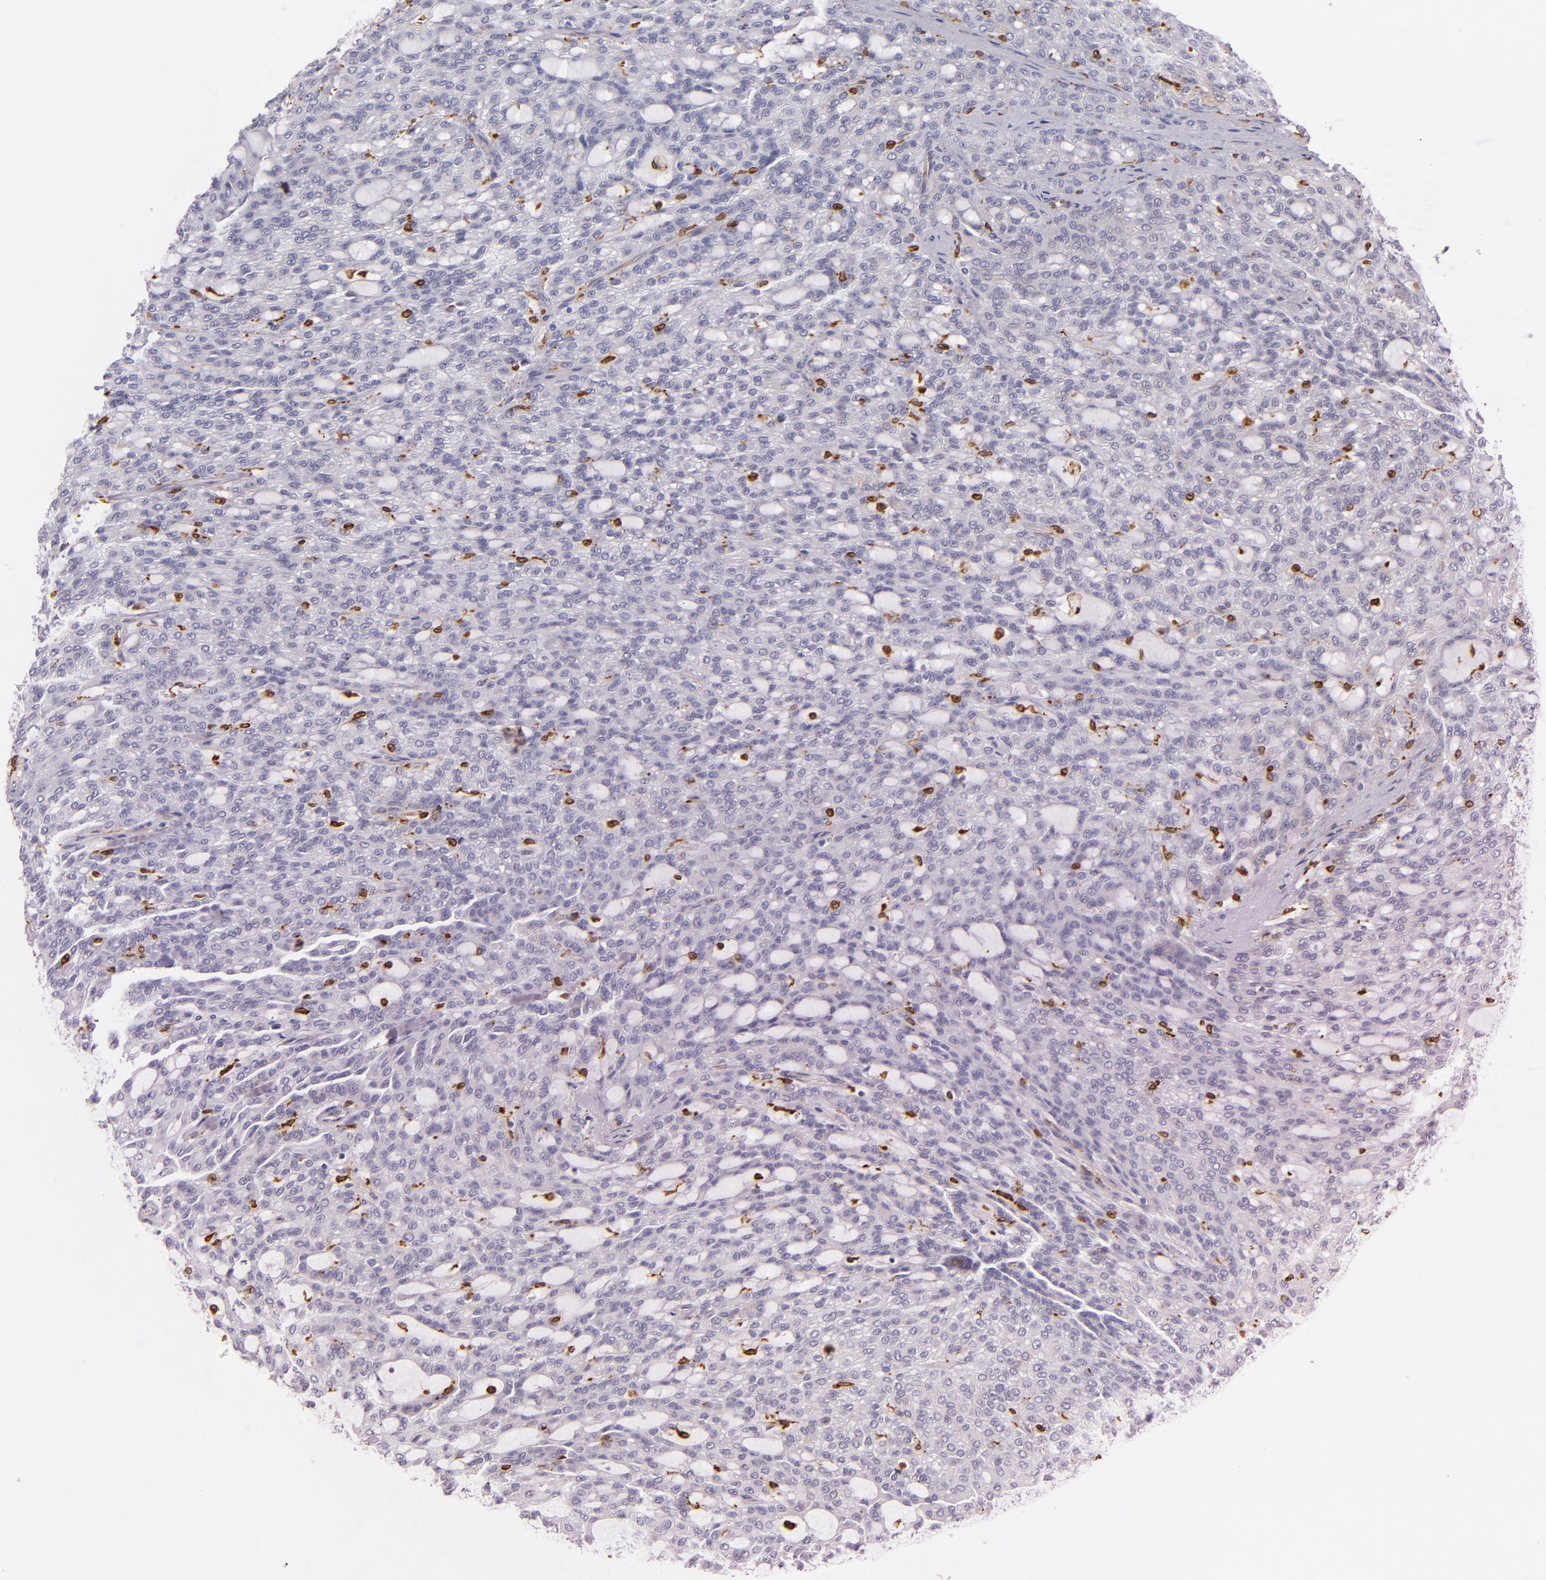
{"staining": {"intensity": "moderate", "quantity": "<25%", "location": "cytoplasmic/membranous"}, "tissue": "renal cancer", "cell_type": "Tumor cells", "image_type": "cancer", "snomed": [{"axis": "morphology", "description": "Adenocarcinoma, NOS"}, {"axis": "topography", "description": "Kidney"}], "caption": "The immunohistochemical stain labels moderate cytoplasmic/membranous positivity in tumor cells of renal cancer (adenocarcinoma) tissue. The protein of interest is stained brown, and the nuclei are stained in blue (DAB (3,3'-diaminobenzidine) IHC with brightfield microscopy, high magnification).", "gene": "CD74", "patient": {"sex": "male", "age": 63}}